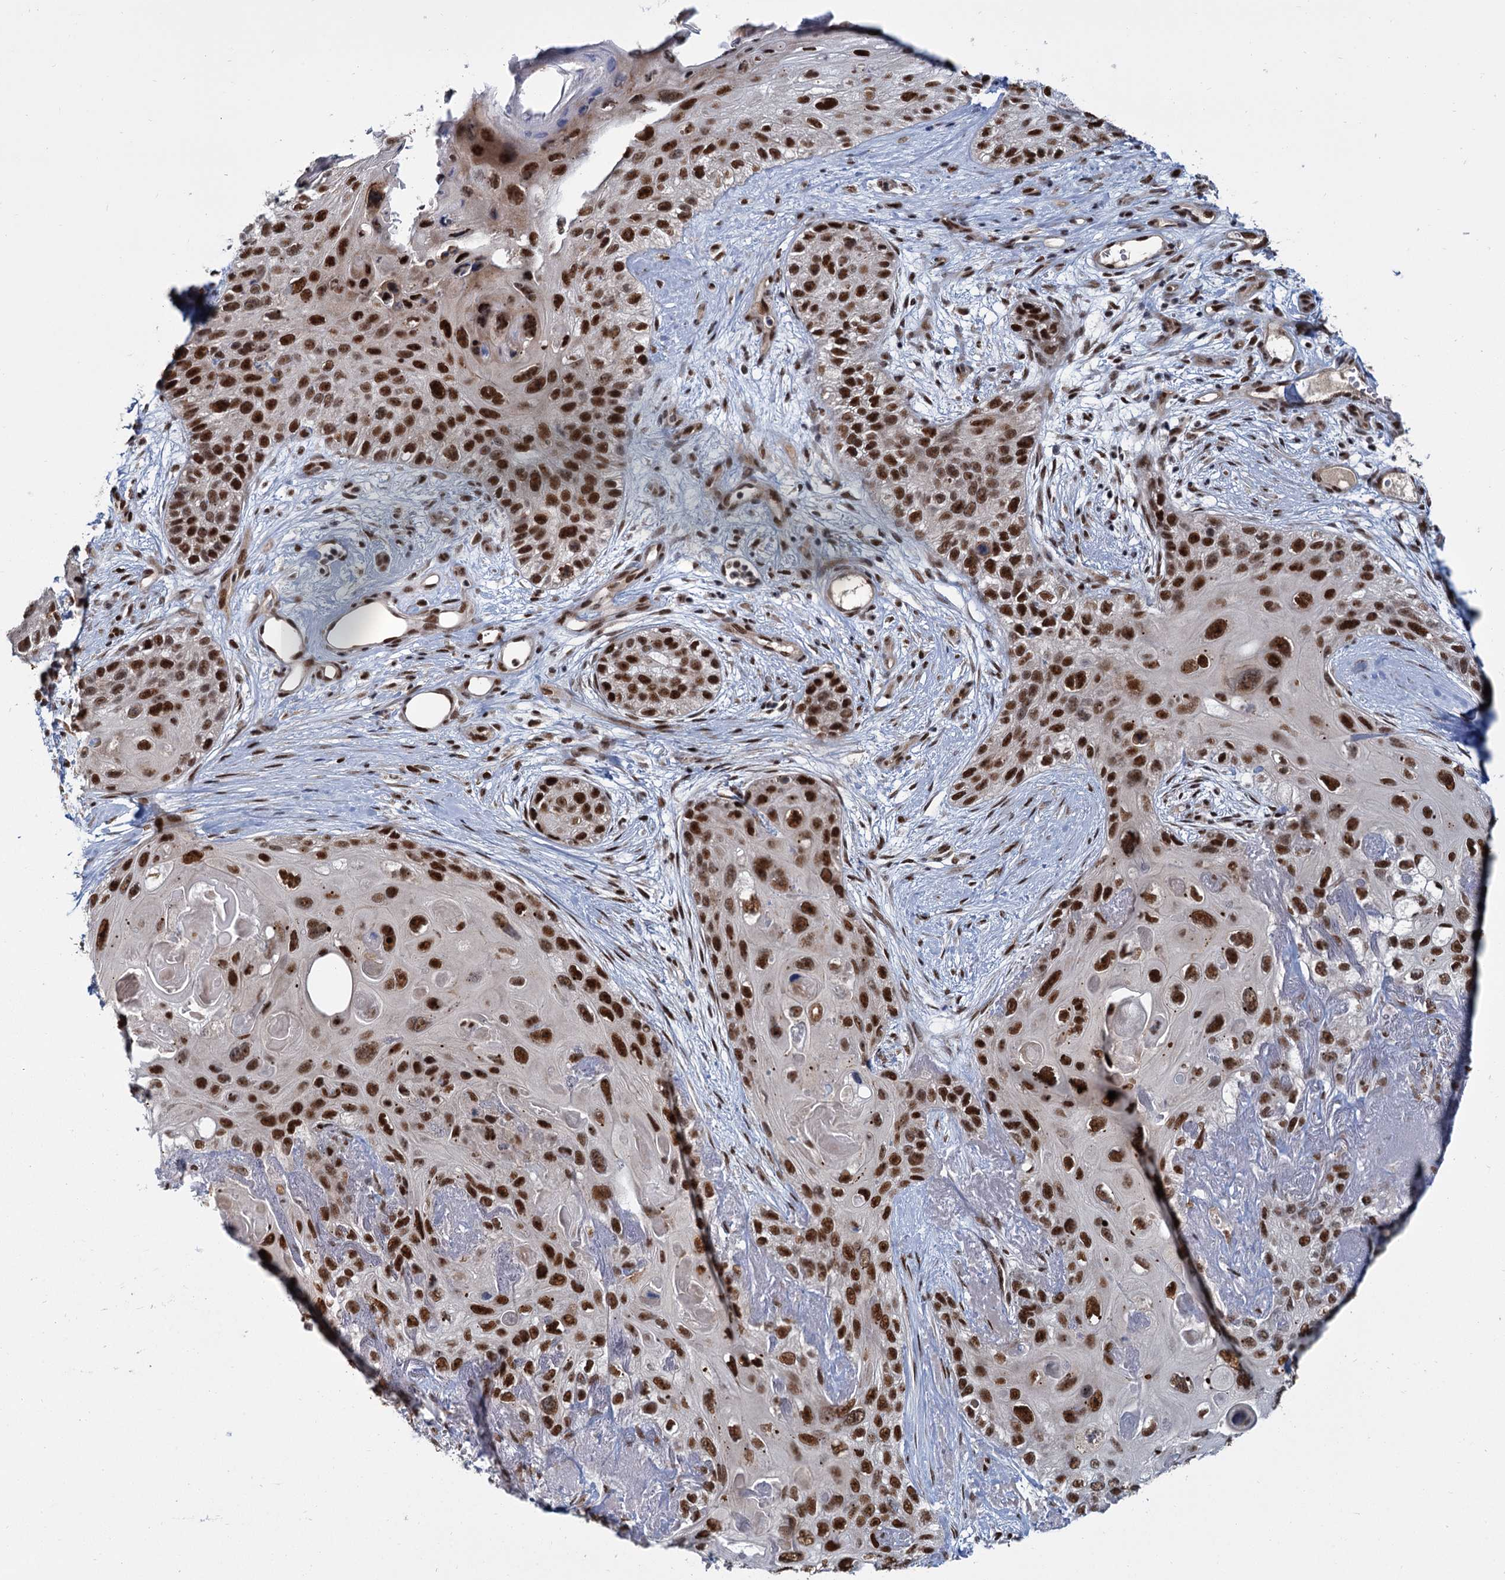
{"staining": {"intensity": "strong", "quantity": ">75%", "location": "nuclear"}, "tissue": "skin cancer", "cell_type": "Tumor cells", "image_type": "cancer", "snomed": [{"axis": "morphology", "description": "Normal tissue, NOS"}, {"axis": "morphology", "description": "Squamous cell carcinoma, NOS"}, {"axis": "topography", "description": "Skin"}], "caption": "Immunohistochemistry (IHC) photomicrograph of human skin cancer (squamous cell carcinoma) stained for a protein (brown), which displays high levels of strong nuclear positivity in approximately >75% of tumor cells.", "gene": "WBP4", "patient": {"sex": "male", "age": 72}}